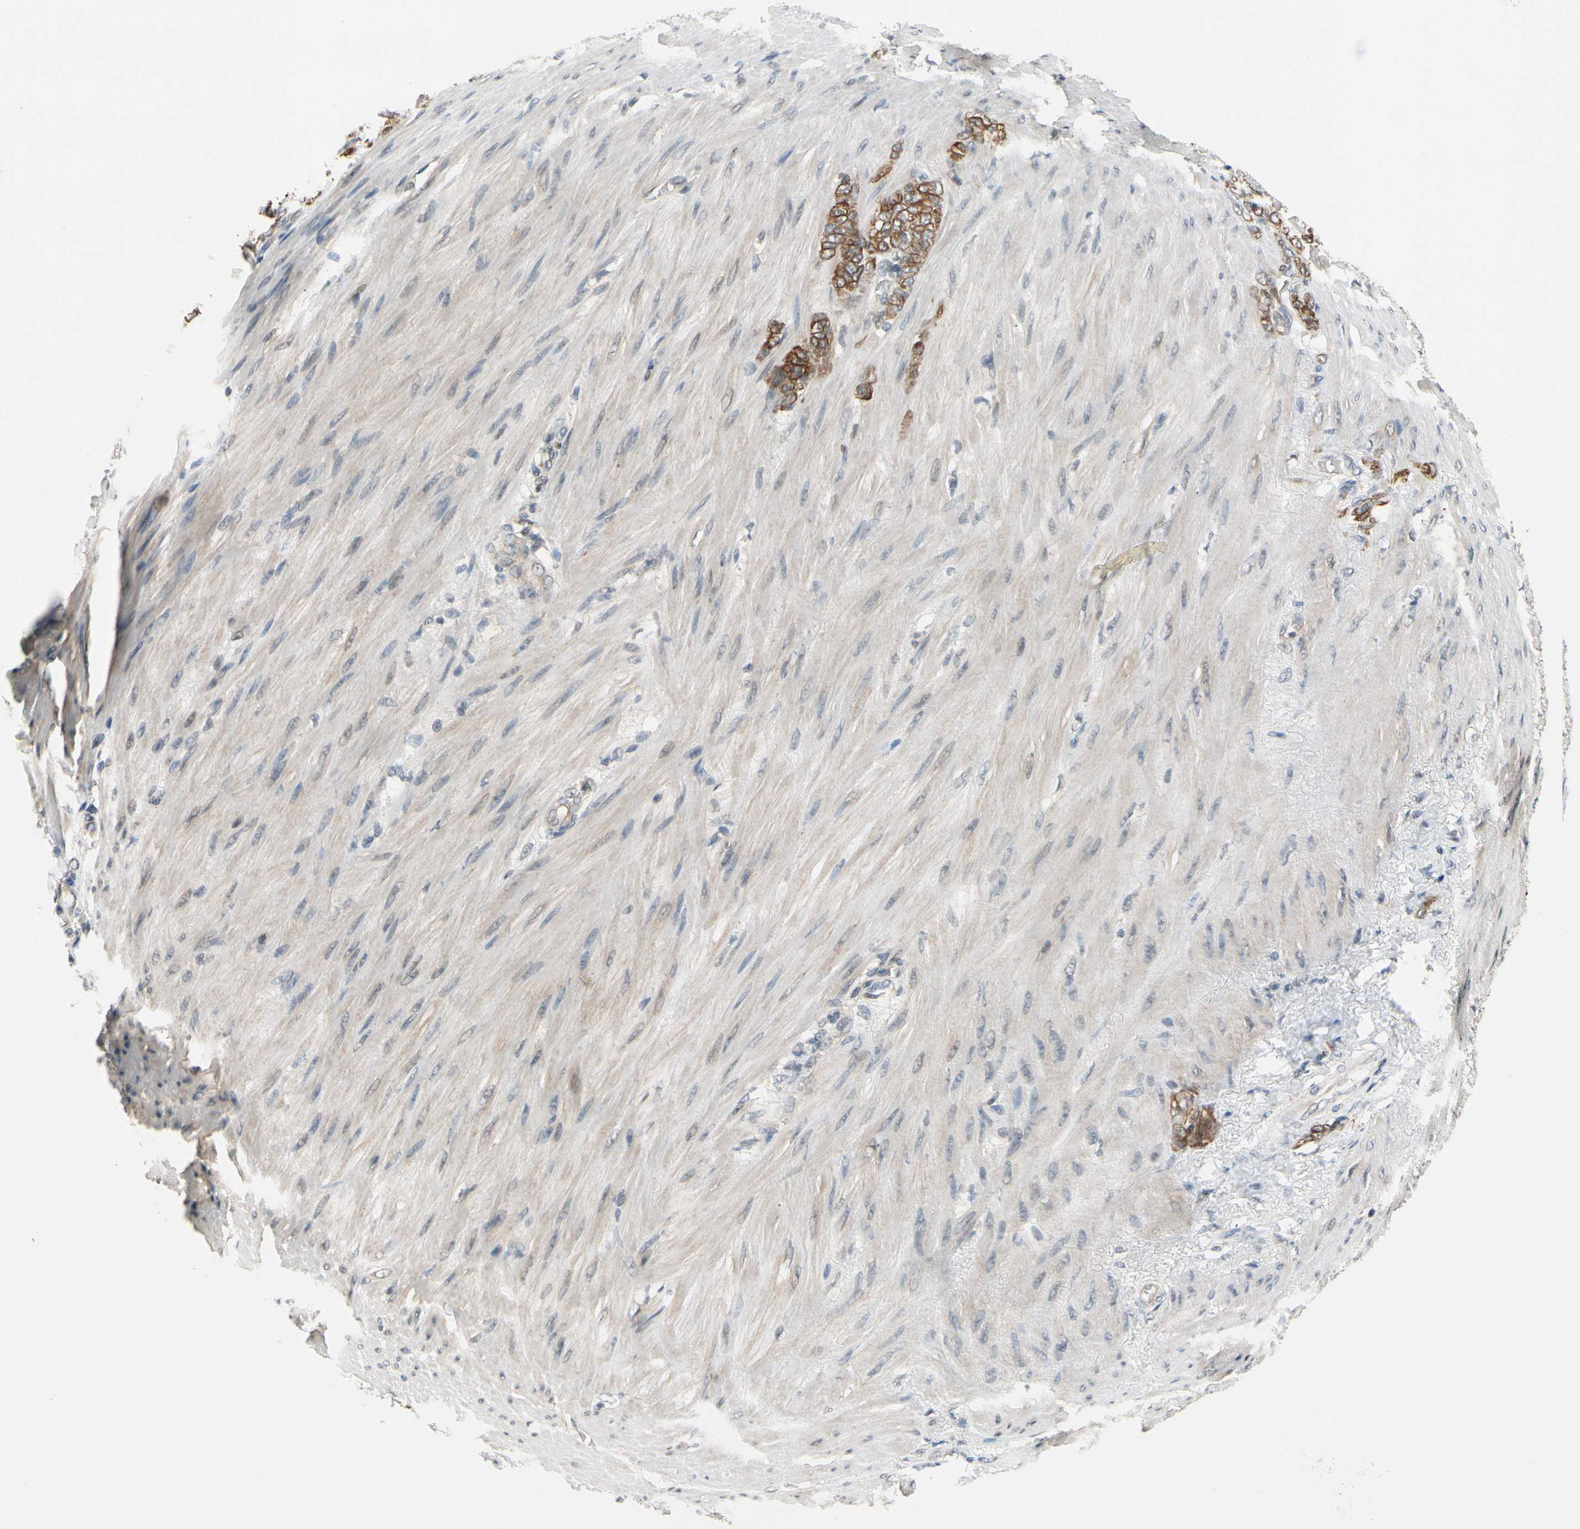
{"staining": {"intensity": "strong", "quantity": ">75%", "location": "cytoplasmic/membranous"}, "tissue": "stomach cancer", "cell_type": "Tumor cells", "image_type": "cancer", "snomed": [{"axis": "morphology", "description": "Adenocarcinoma, NOS"}, {"axis": "topography", "description": "Stomach"}], "caption": "This photomicrograph exhibits immunohistochemistry (IHC) staining of stomach adenocarcinoma, with high strong cytoplasmic/membranous expression in approximately >75% of tumor cells.", "gene": "TAF12", "patient": {"sex": "male", "age": 82}}